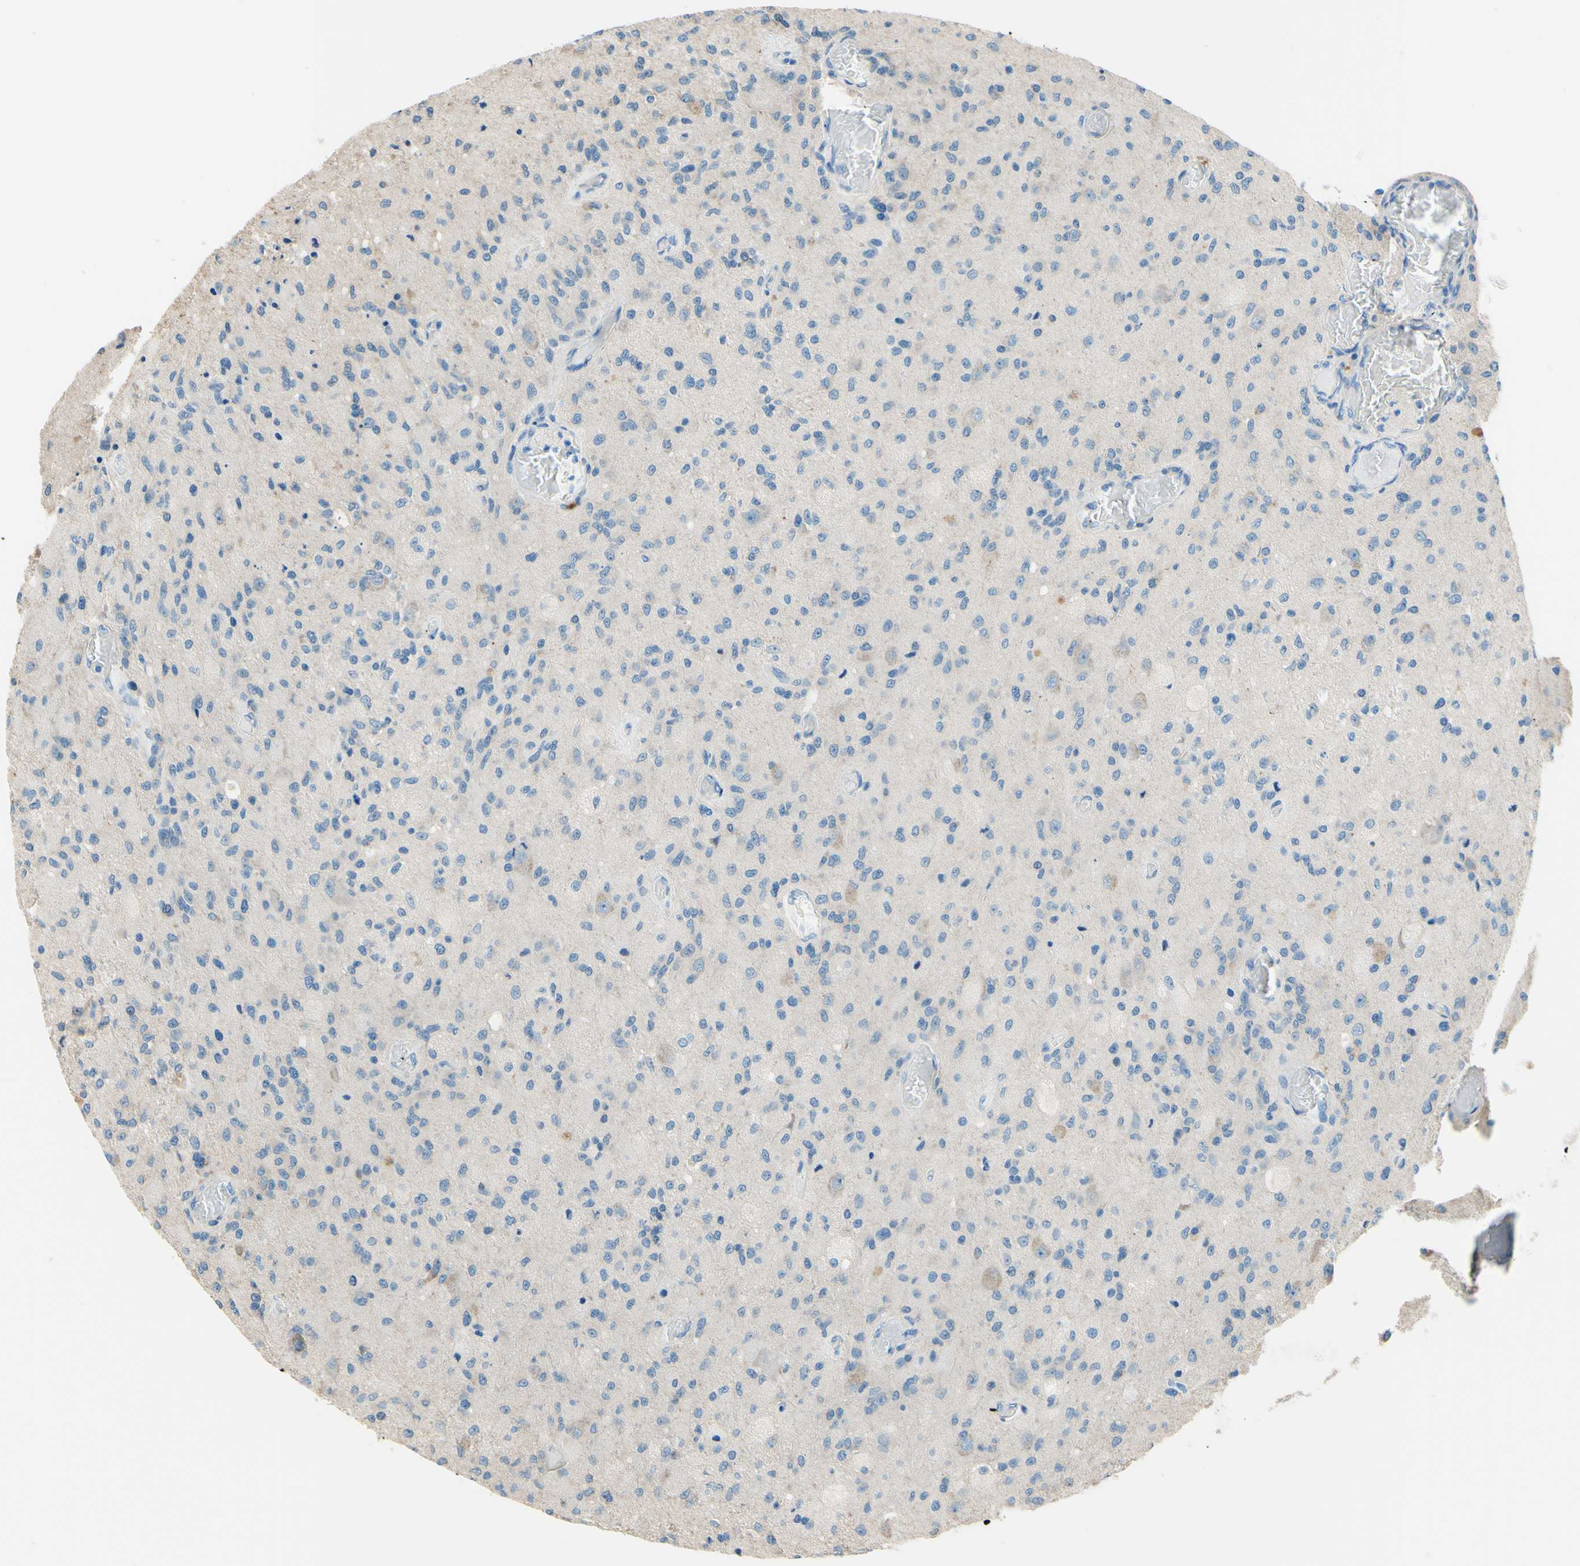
{"staining": {"intensity": "negative", "quantity": "none", "location": "none"}, "tissue": "glioma", "cell_type": "Tumor cells", "image_type": "cancer", "snomed": [{"axis": "morphology", "description": "Normal tissue, NOS"}, {"axis": "morphology", "description": "Glioma, malignant, High grade"}, {"axis": "topography", "description": "Cerebral cortex"}], "caption": "Immunohistochemical staining of glioma shows no significant expression in tumor cells.", "gene": "PASD1", "patient": {"sex": "male", "age": 77}}